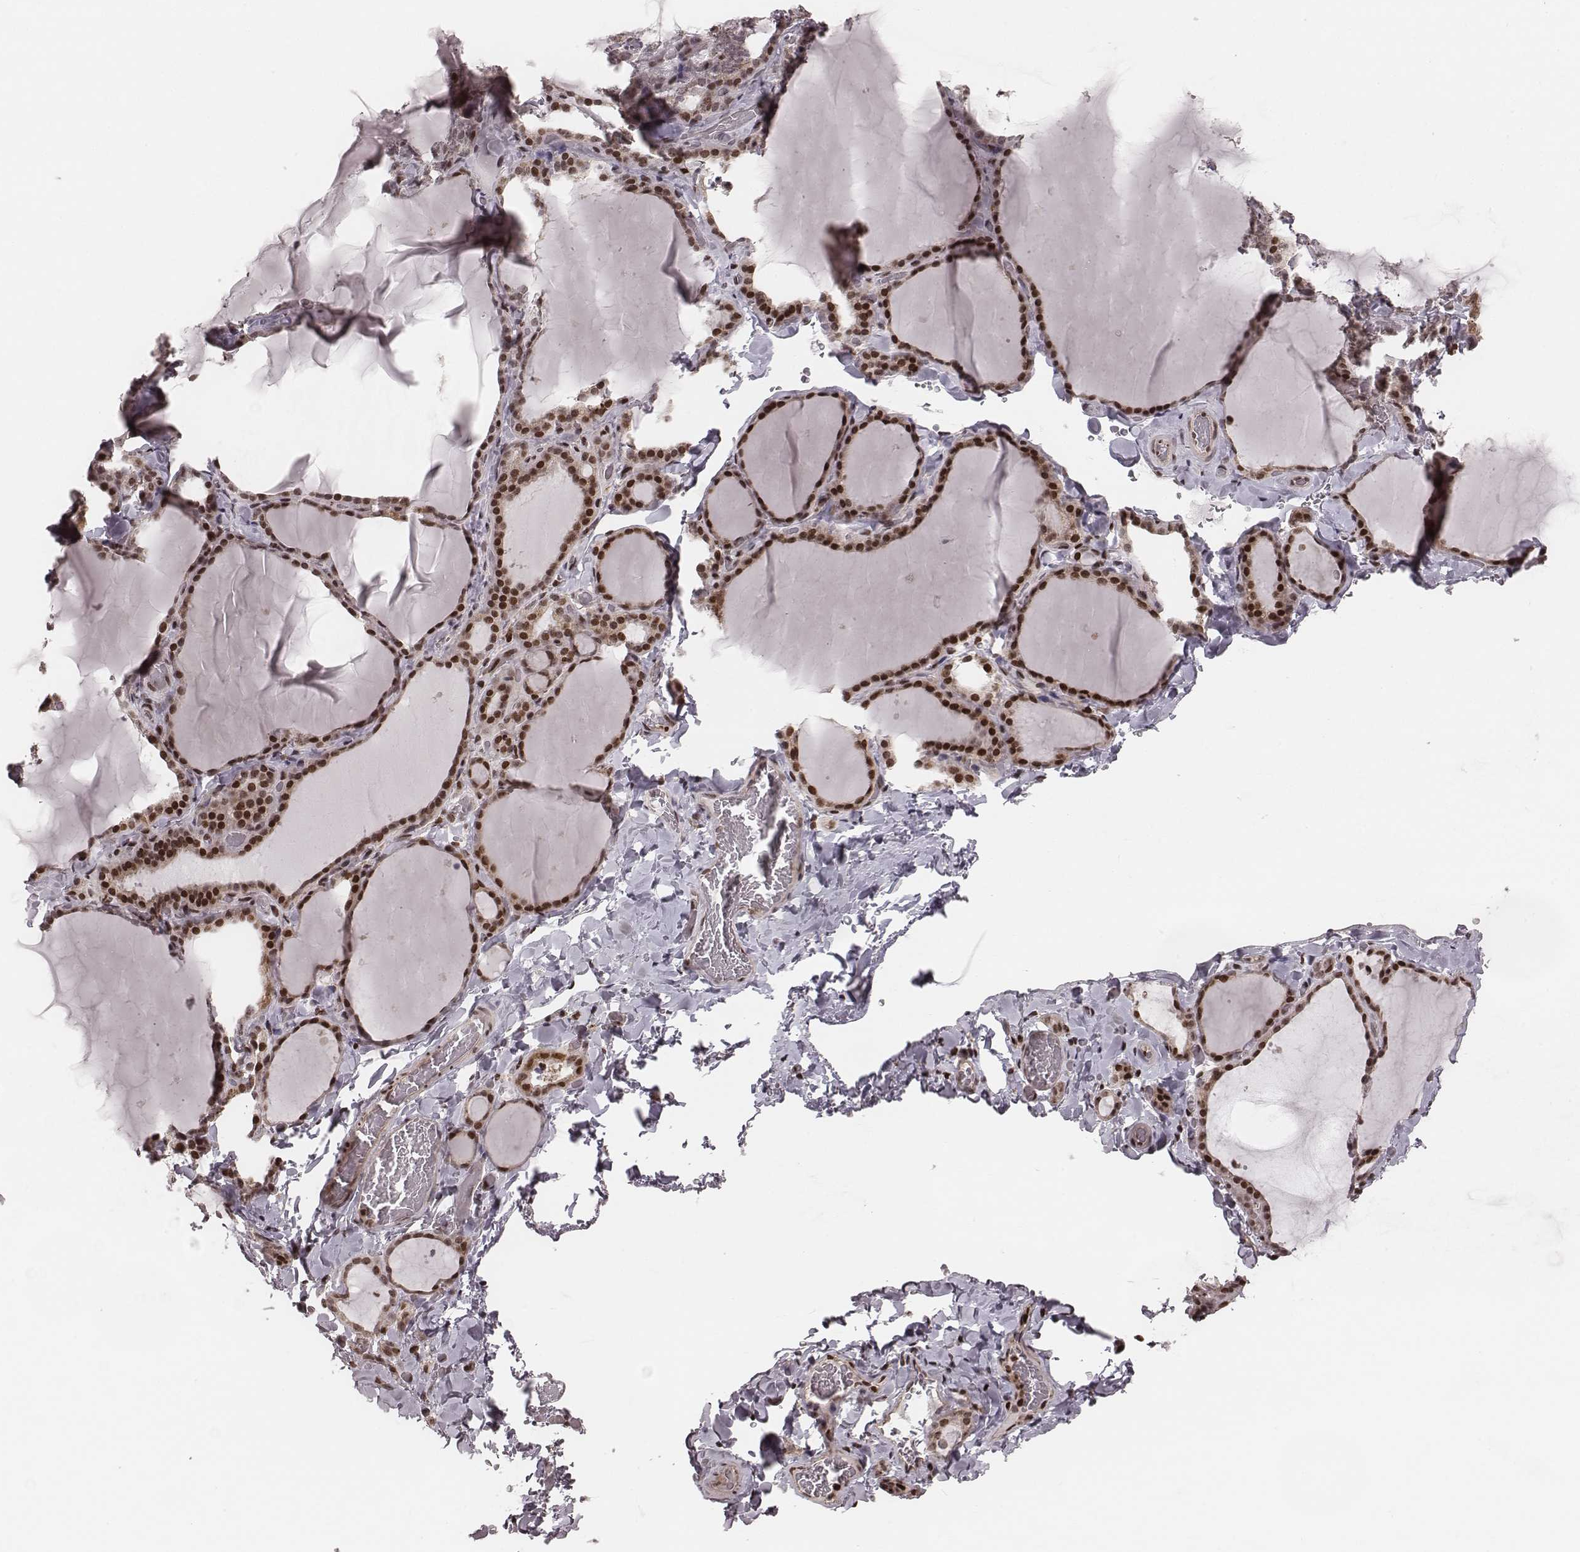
{"staining": {"intensity": "moderate", "quantity": ">75%", "location": "nuclear"}, "tissue": "thyroid gland", "cell_type": "Glandular cells", "image_type": "normal", "snomed": [{"axis": "morphology", "description": "Normal tissue, NOS"}, {"axis": "topography", "description": "Thyroid gland"}], "caption": "IHC micrograph of benign thyroid gland: human thyroid gland stained using IHC shows medium levels of moderate protein expression localized specifically in the nuclear of glandular cells, appearing as a nuclear brown color.", "gene": "VRK3", "patient": {"sex": "female", "age": 22}}